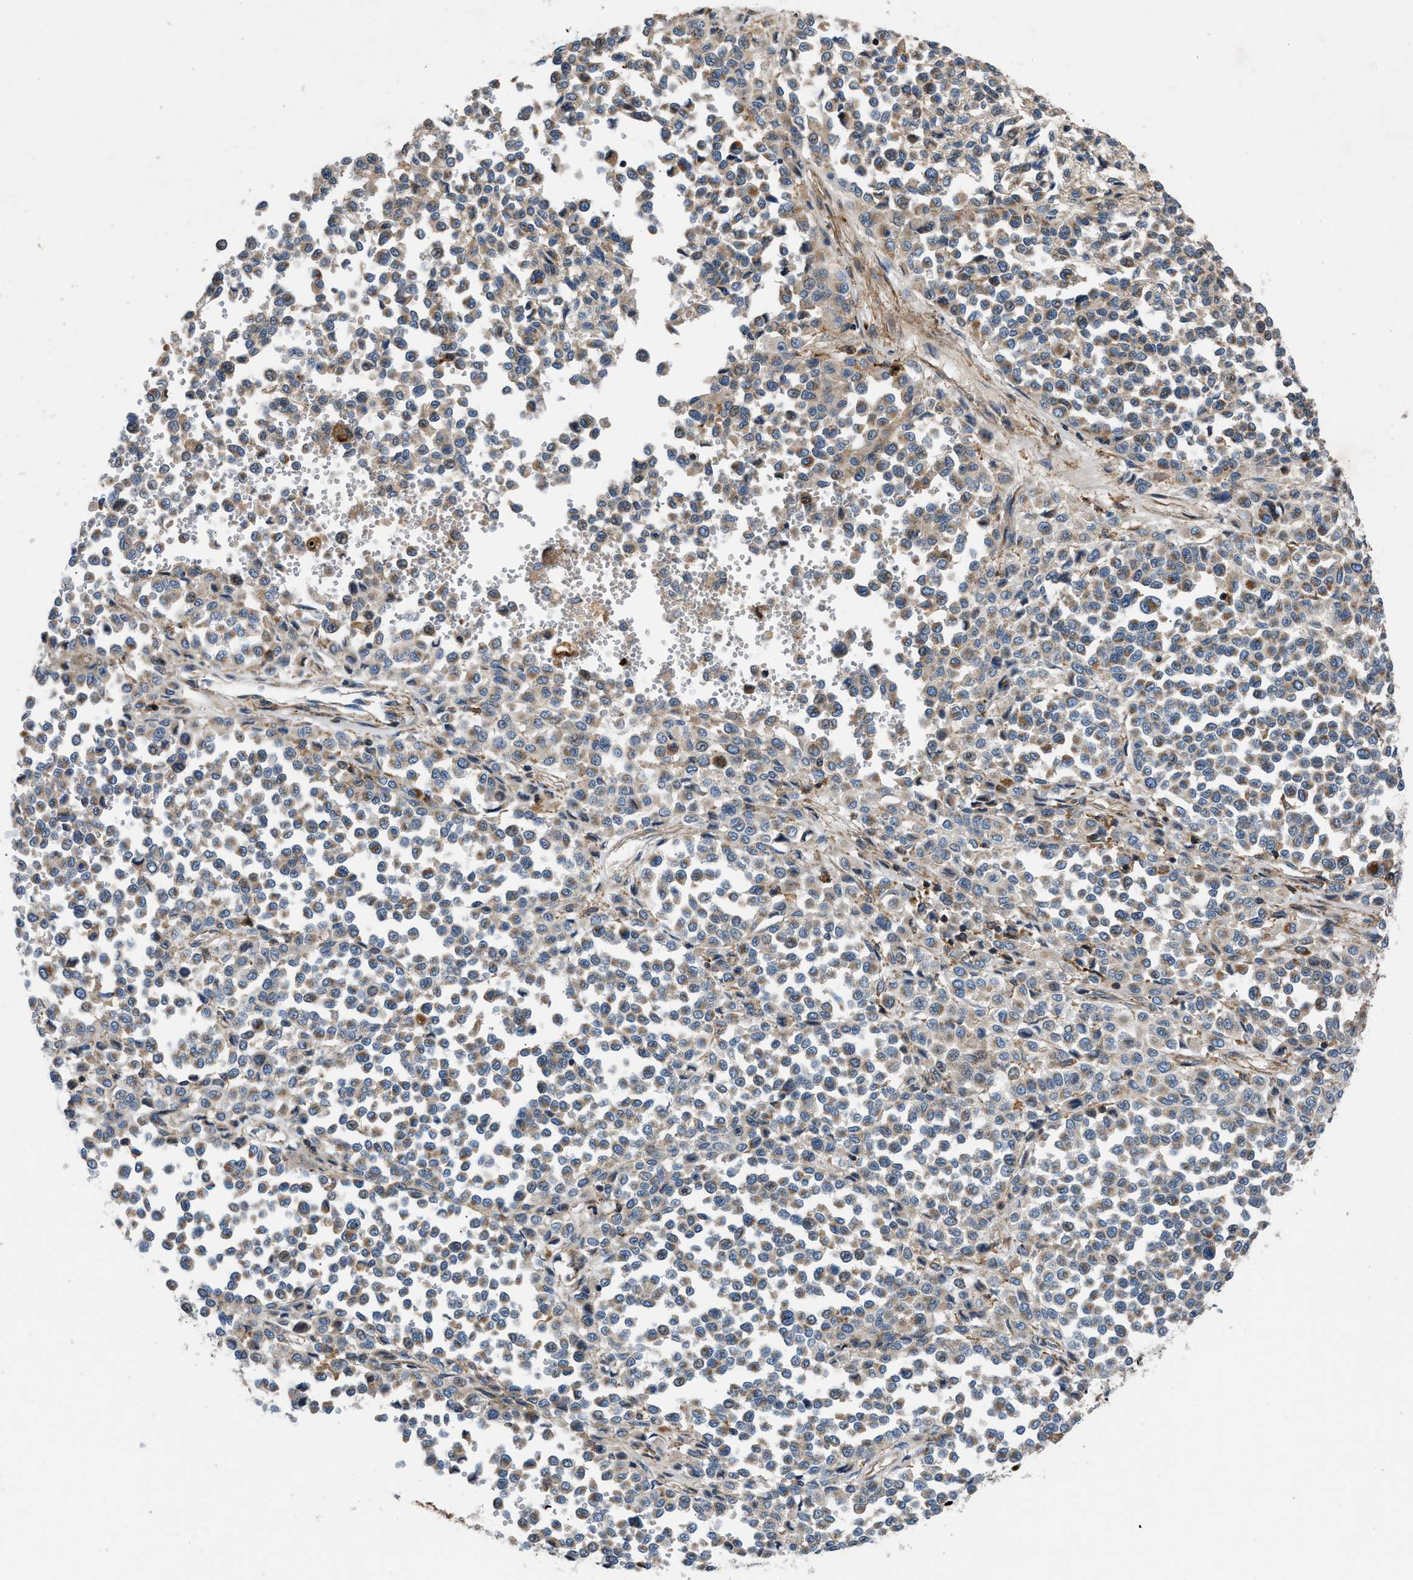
{"staining": {"intensity": "weak", "quantity": ">75%", "location": "cytoplasmic/membranous"}, "tissue": "melanoma", "cell_type": "Tumor cells", "image_type": "cancer", "snomed": [{"axis": "morphology", "description": "Malignant melanoma, Metastatic site"}, {"axis": "topography", "description": "Pancreas"}], "caption": "A photomicrograph showing weak cytoplasmic/membranous staining in about >75% of tumor cells in malignant melanoma (metastatic site), as visualized by brown immunohistochemical staining.", "gene": "DHODH", "patient": {"sex": "female", "age": 30}}